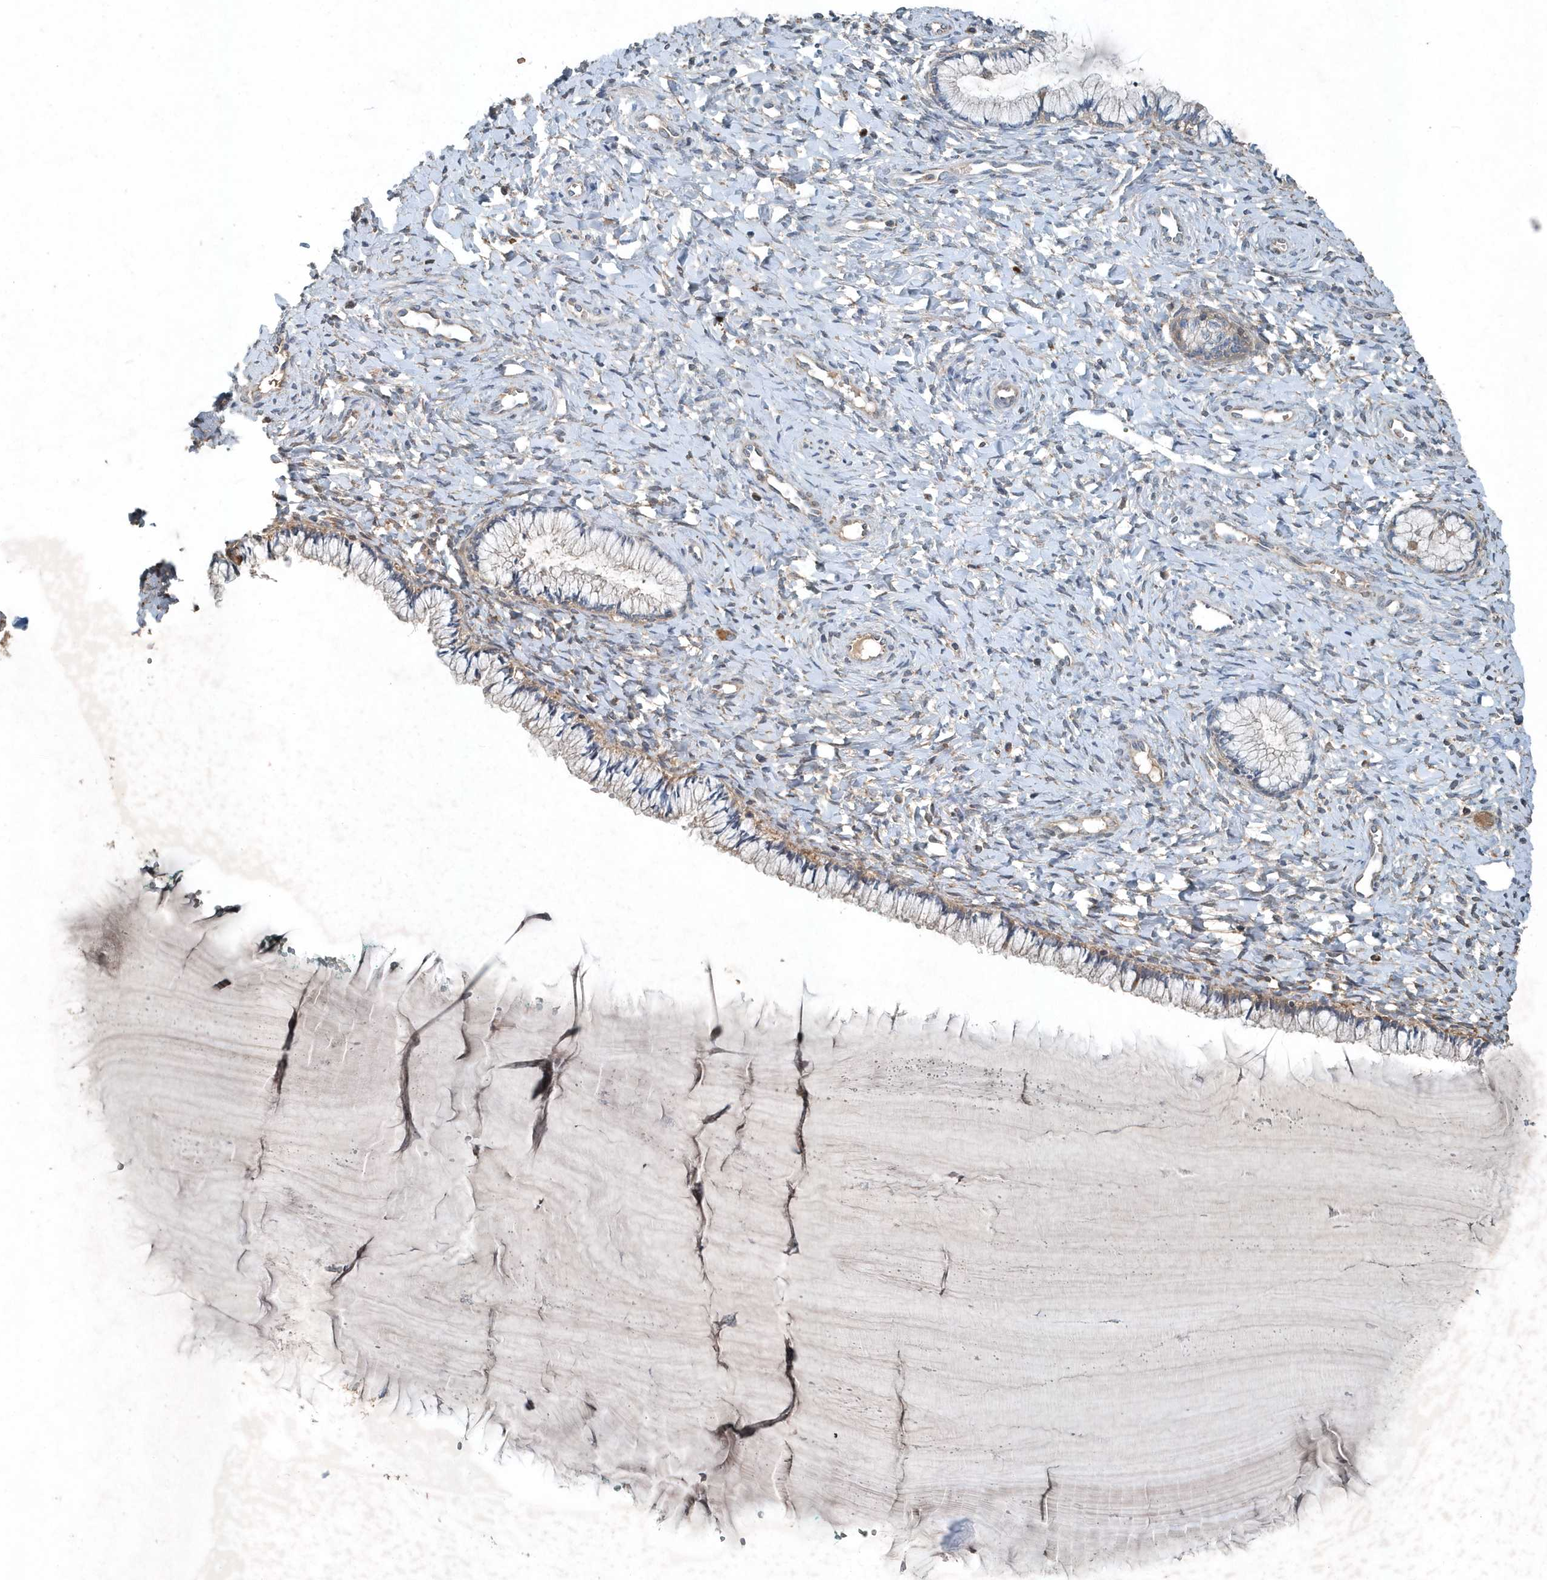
{"staining": {"intensity": "weak", "quantity": "25%-75%", "location": "cytoplasmic/membranous"}, "tissue": "cervix", "cell_type": "Glandular cells", "image_type": "normal", "snomed": [{"axis": "morphology", "description": "Normal tissue, NOS"}, {"axis": "morphology", "description": "Adenocarcinoma, NOS"}, {"axis": "topography", "description": "Cervix"}], "caption": "IHC (DAB) staining of benign cervix exhibits weak cytoplasmic/membranous protein staining in approximately 25%-75% of glandular cells. Nuclei are stained in blue.", "gene": "SCFD2", "patient": {"sex": "female", "age": 29}}